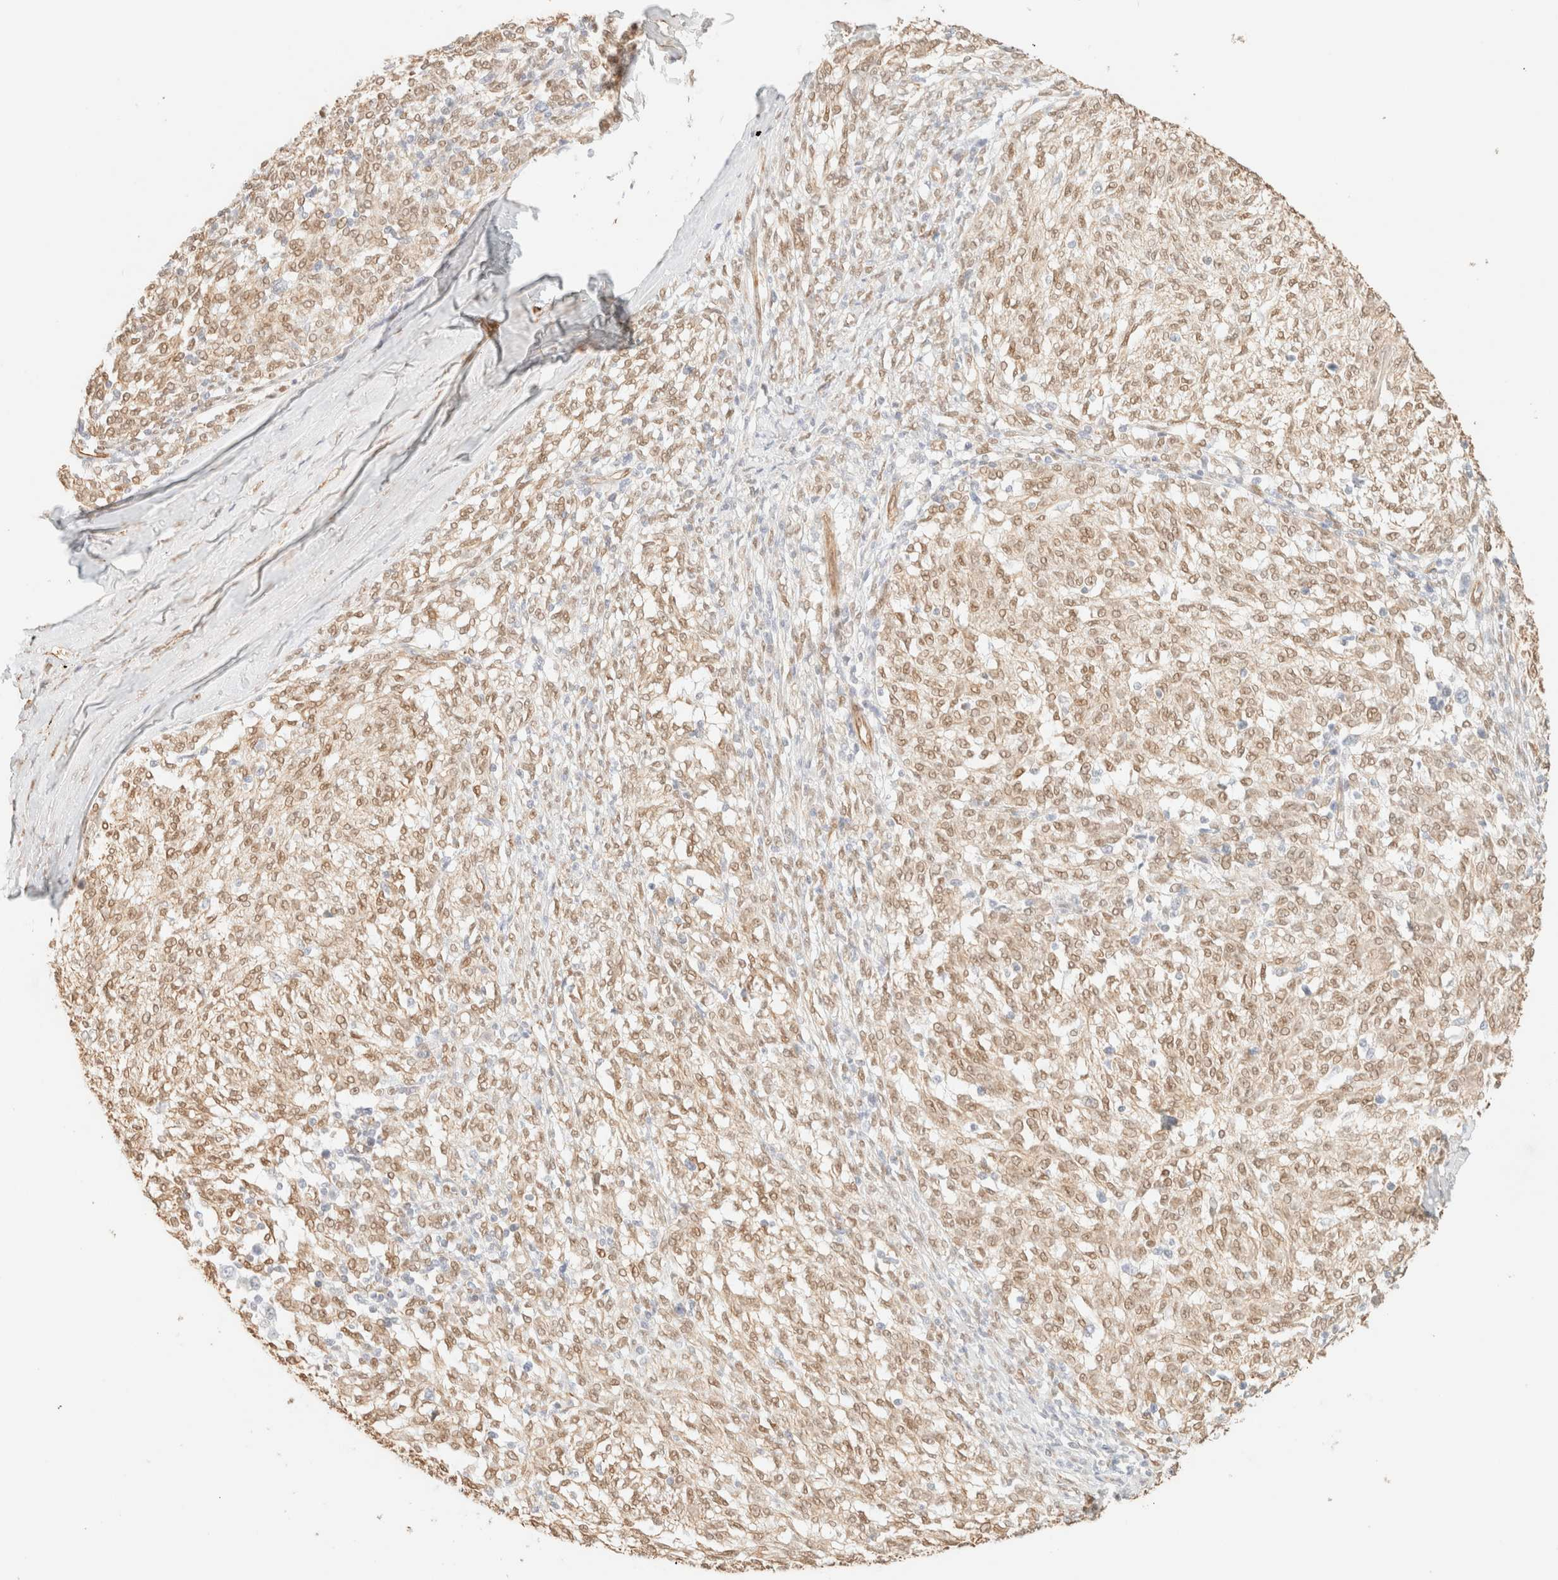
{"staining": {"intensity": "weak", "quantity": ">75%", "location": "nuclear"}, "tissue": "melanoma", "cell_type": "Tumor cells", "image_type": "cancer", "snomed": [{"axis": "morphology", "description": "Malignant melanoma, NOS"}, {"axis": "topography", "description": "Skin"}], "caption": "A brown stain shows weak nuclear staining of a protein in human melanoma tumor cells.", "gene": "ZSCAN18", "patient": {"sex": "female", "age": 72}}